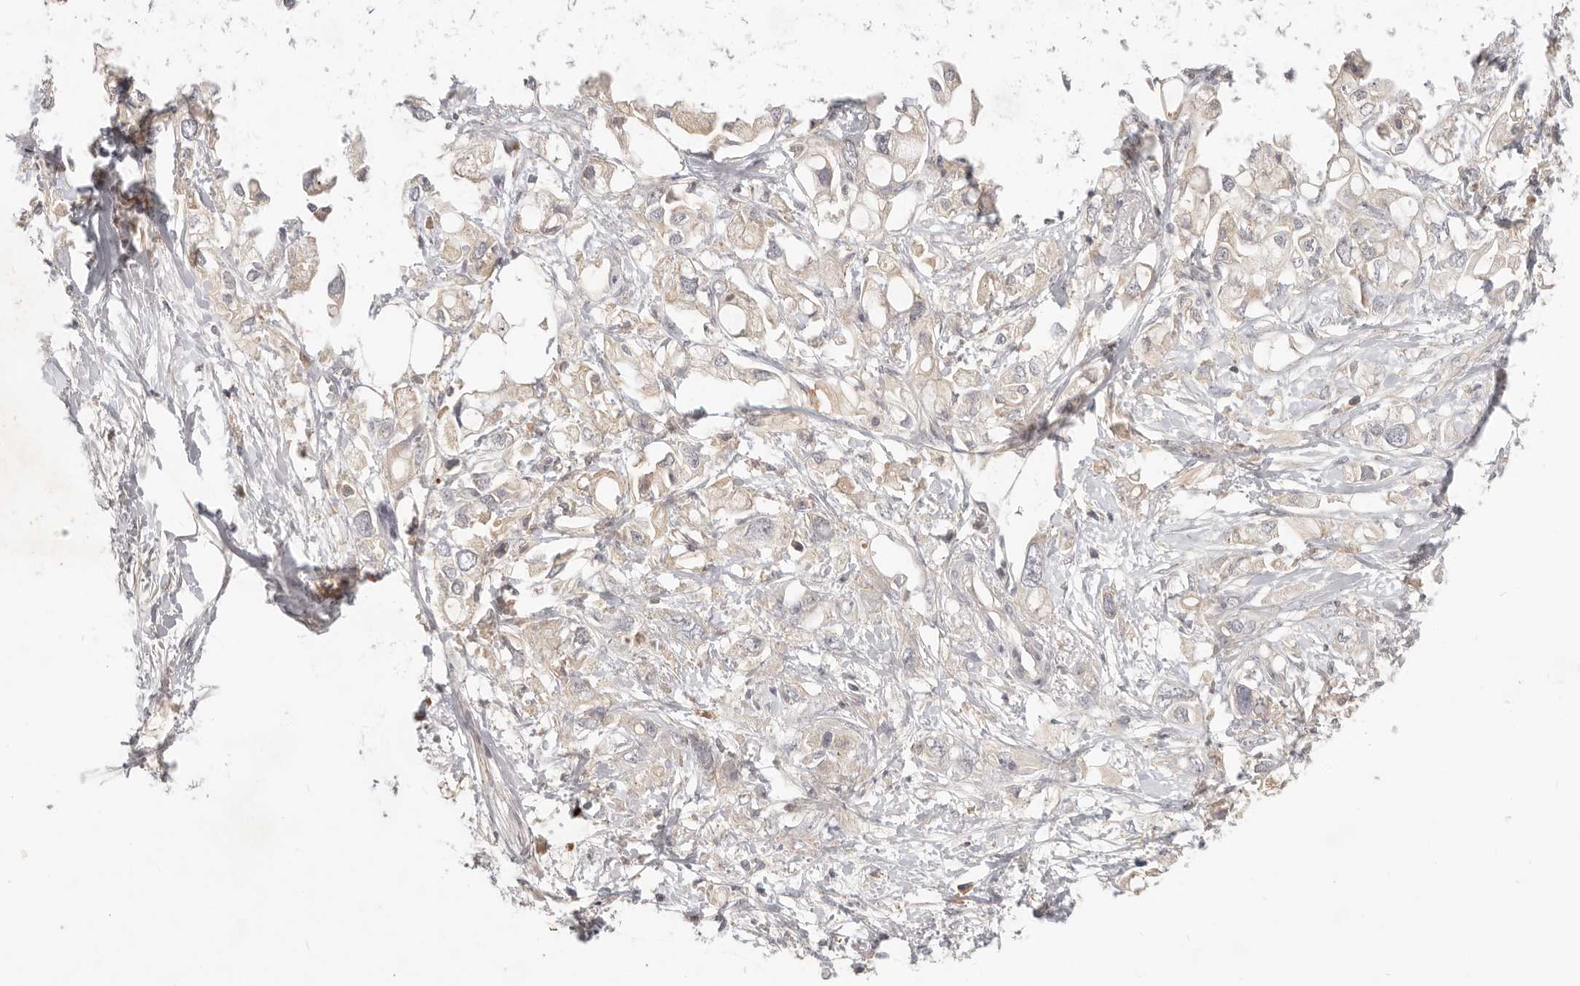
{"staining": {"intensity": "weak", "quantity": "25%-75%", "location": "cytoplasmic/membranous"}, "tissue": "pancreatic cancer", "cell_type": "Tumor cells", "image_type": "cancer", "snomed": [{"axis": "morphology", "description": "Adenocarcinoma, NOS"}, {"axis": "topography", "description": "Pancreas"}], "caption": "Adenocarcinoma (pancreatic) tissue demonstrates weak cytoplasmic/membranous positivity in approximately 25%-75% of tumor cells The staining was performed using DAB, with brown indicating positive protein expression. Nuclei are stained blue with hematoxylin.", "gene": "USP49", "patient": {"sex": "female", "age": 56}}